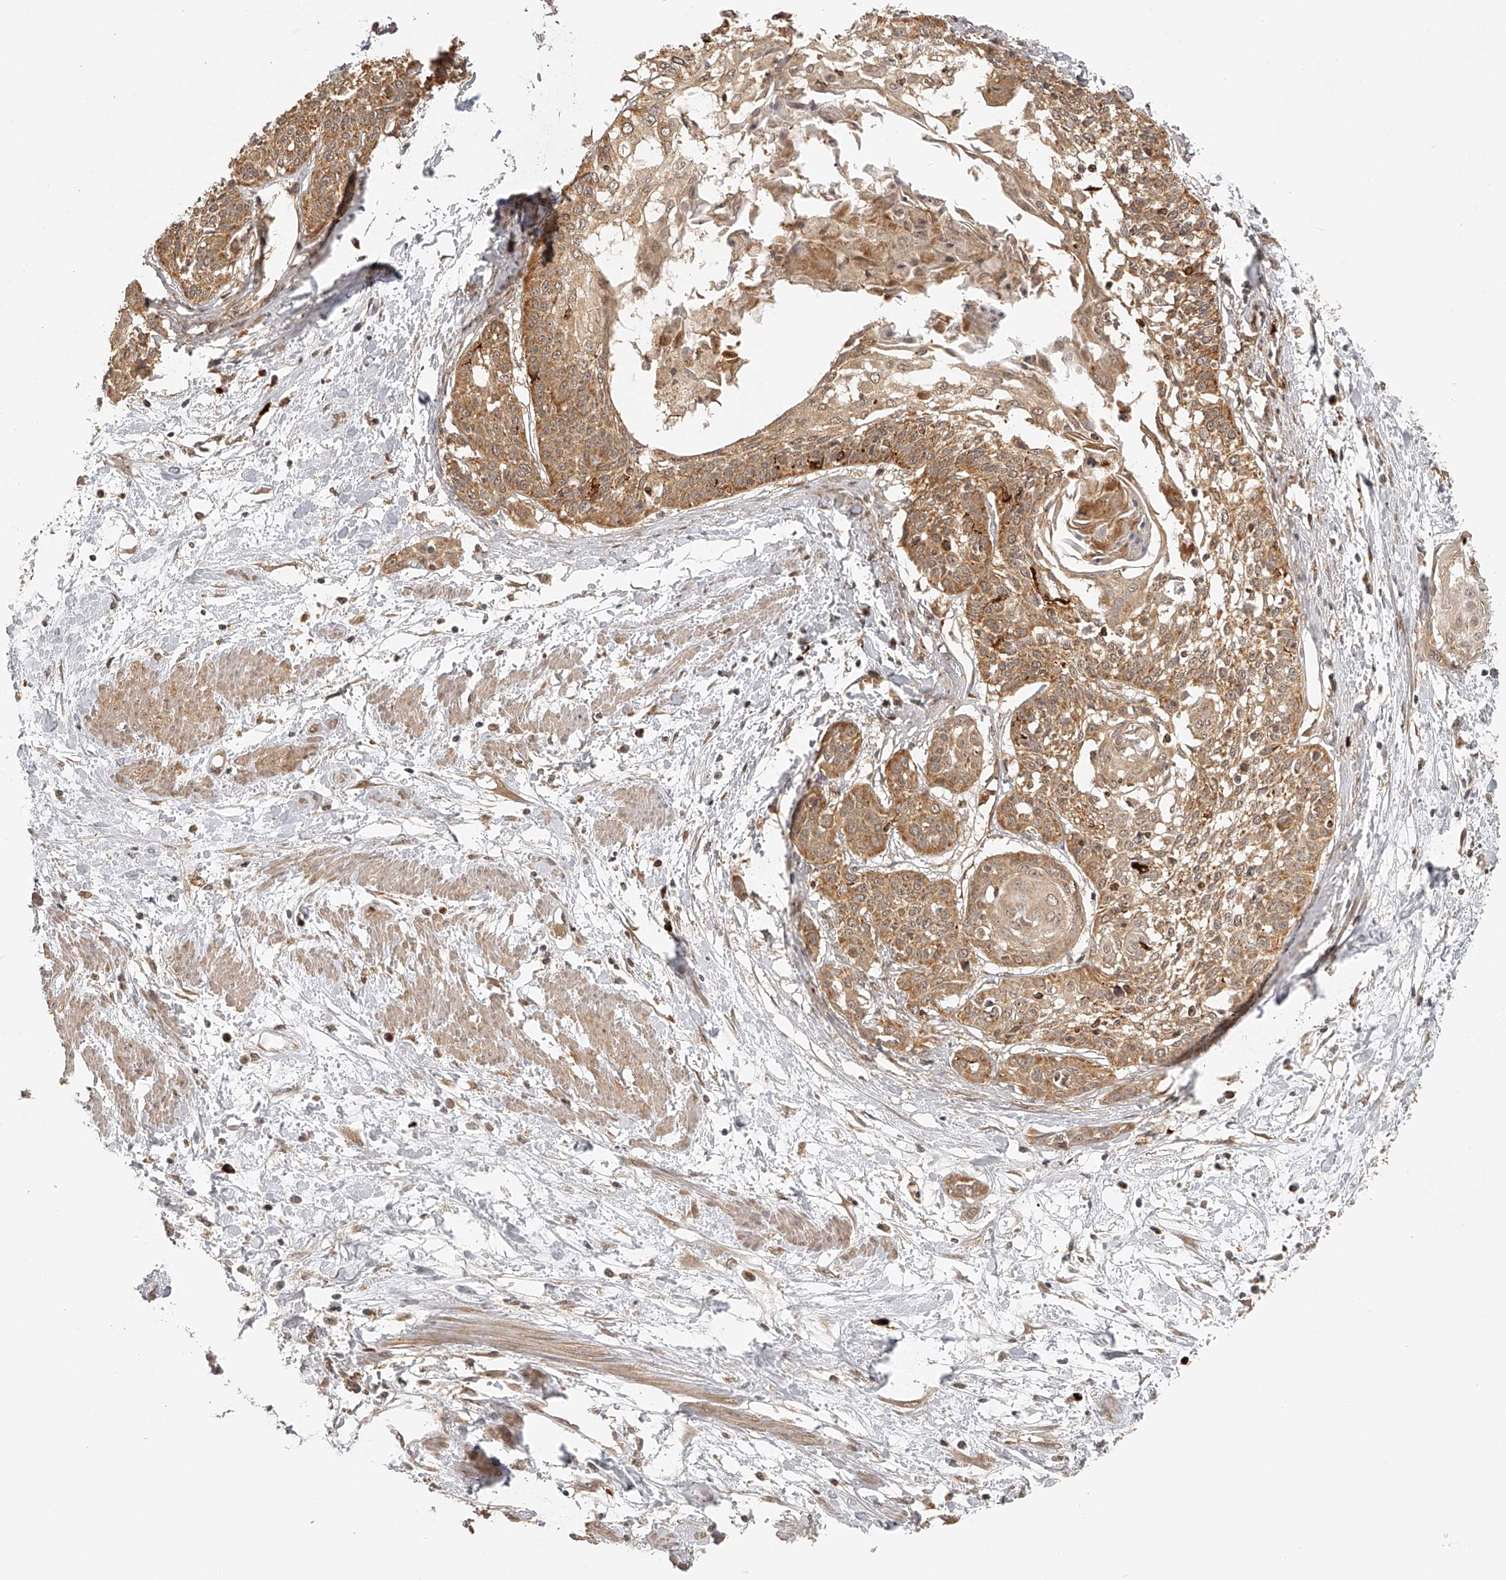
{"staining": {"intensity": "moderate", "quantity": ">75%", "location": "cytoplasmic/membranous"}, "tissue": "cervical cancer", "cell_type": "Tumor cells", "image_type": "cancer", "snomed": [{"axis": "morphology", "description": "Squamous cell carcinoma, NOS"}, {"axis": "topography", "description": "Cervix"}], "caption": "Immunohistochemical staining of human cervical squamous cell carcinoma exhibits medium levels of moderate cytoplasmic/membranous staining in about >75% of tumor cells. (Stains: DAB (3,3'-diaminobenzidine) in brown, nuclei in blue, Microscopy: brightfield microscopy at high magnification).", "gene": "BCL2L11", "patient": {"sex": "female", "age": 57}}